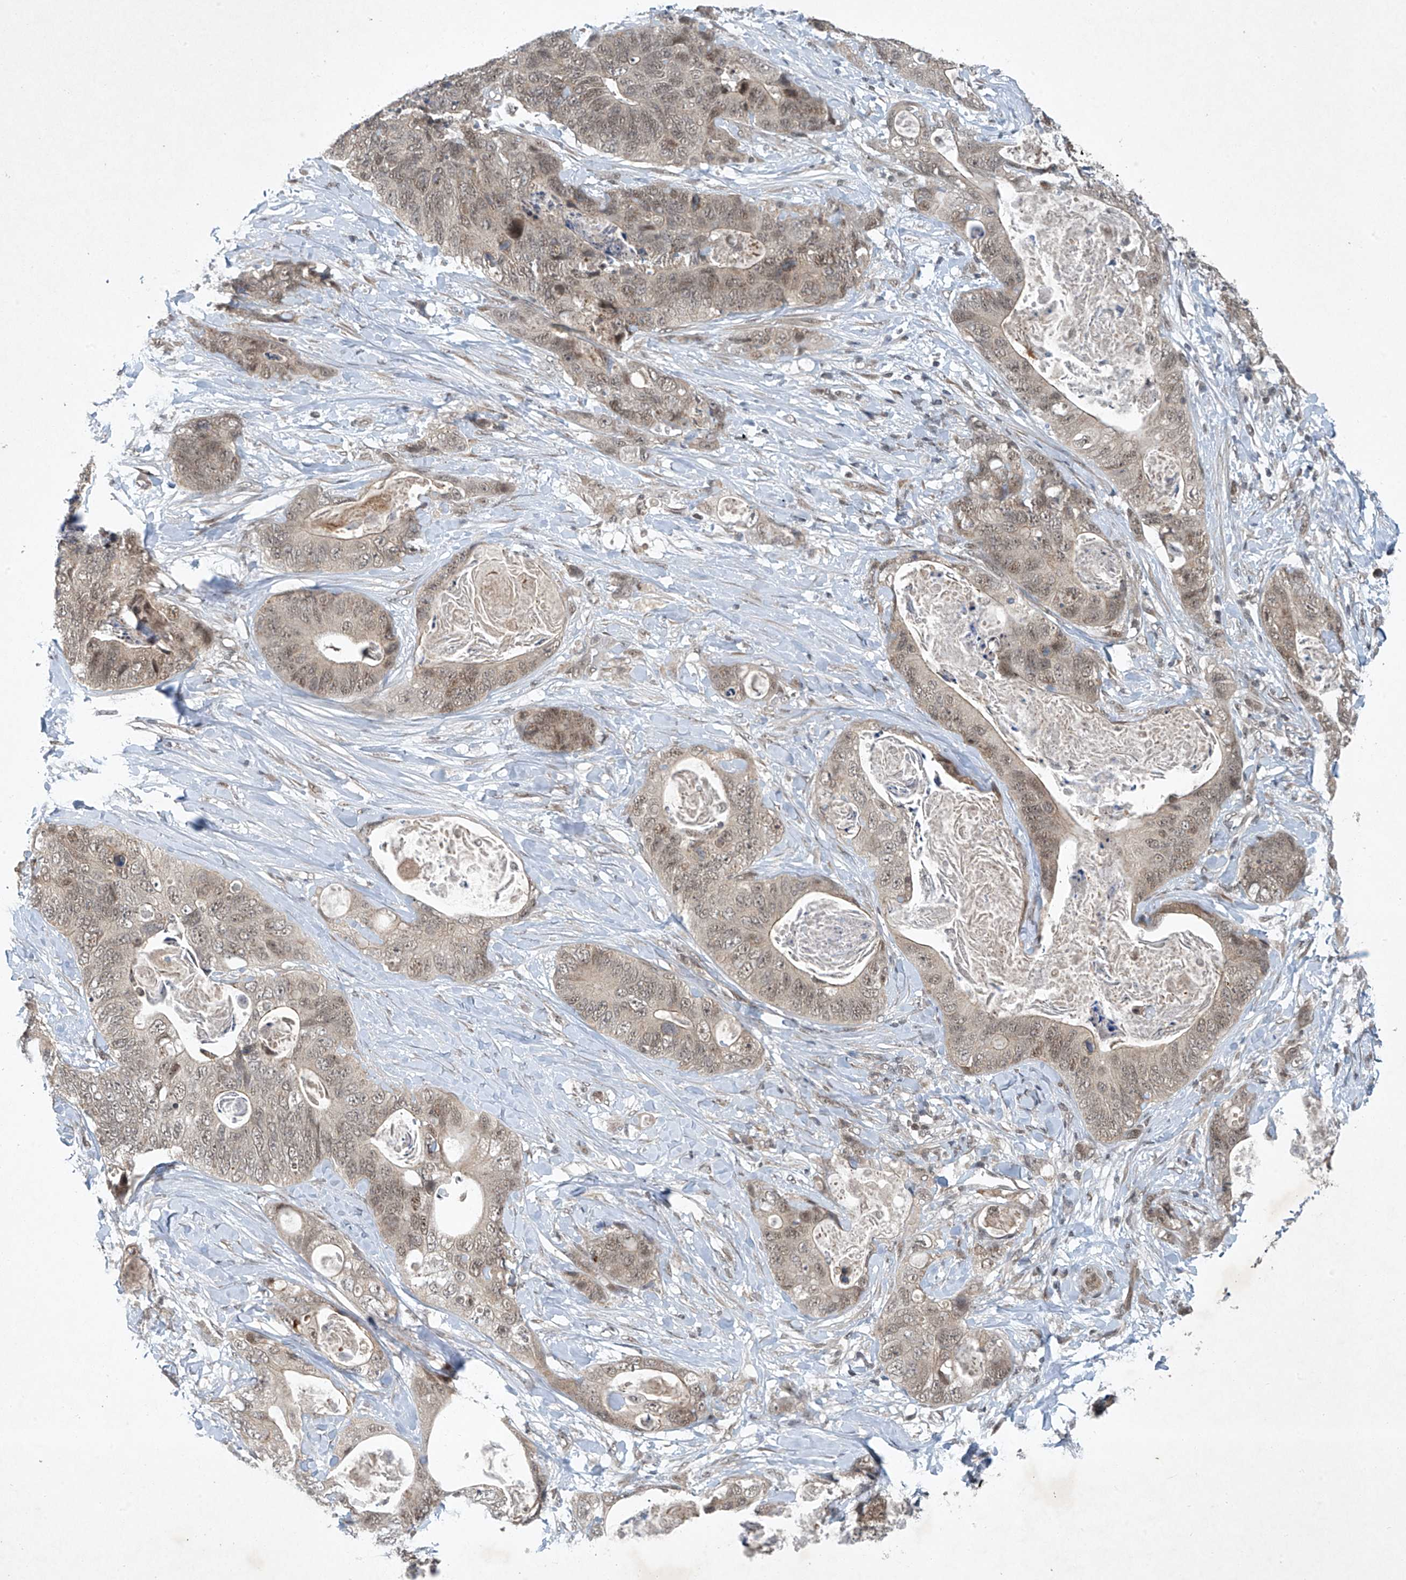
{"staining": {"intensity": "weak", "quantity": ">75%", "location": "nuclear"}, "tissue": "stomach cancer", "cell_type": "Tumor cells", "image_type": "cancer", "snomed": [{"axis": "morphology", "description": "Adenocarcinoma, NOS"}, {"axis": "topography", "description": "Stomach"}], "caption": "Immunohistochemical staining of stomach cancer reveals low levels of weak nuclear staining in approximately >75% of tumor cells. (DAB (3,3'-diaminobenzidine) IHC, brown staining for protein, blue staining for nuclei).", "gene": "TAF8", "patient": {"sex": "female", "age": 89}}